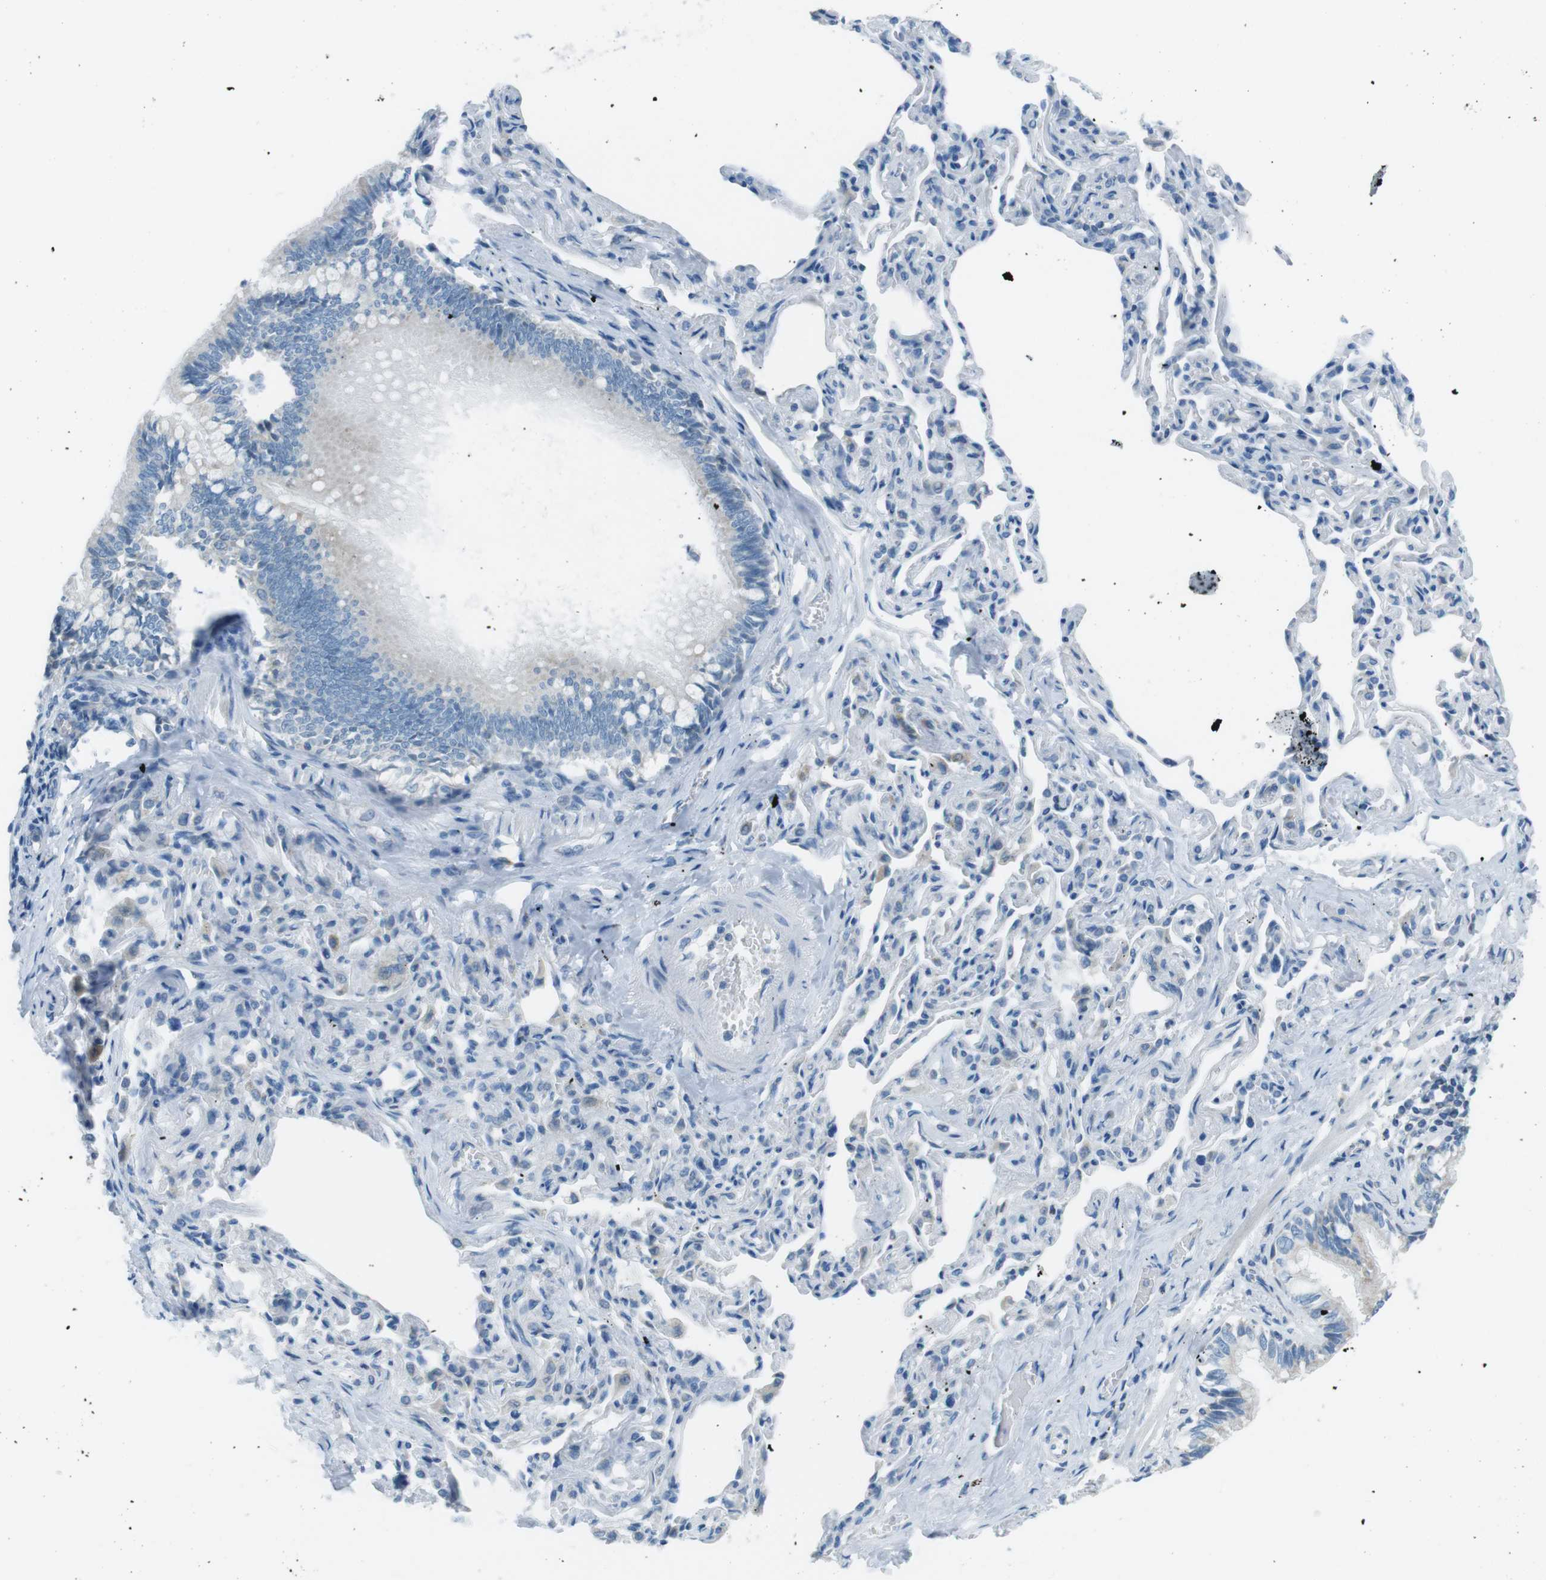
{"staining": {"intensity": "moderate", "quantity": "25%-75%", "location": "cytoplasmic/membranous"}, "tissue": "bronchus", "cell_type": "Respiratory epithelial cells", "image_type": "normal", "snomed": [{"axis": "morphology", "description": "Normal tissue, NOS"}, {"axis": "topography", "description": "Bronchus"}, {"axis": "topography", "description": "Lung"}], "caption": "Approximately 25%-75% of respiratory epithelial cells in unremarkable bronchus demonstrate moderate cytoplasmic/membranous protein positivity as visualized by brown immunohistochemical staining.", "gene": "DNAJA3", "patient": {"sex": "male", "age": 64}}